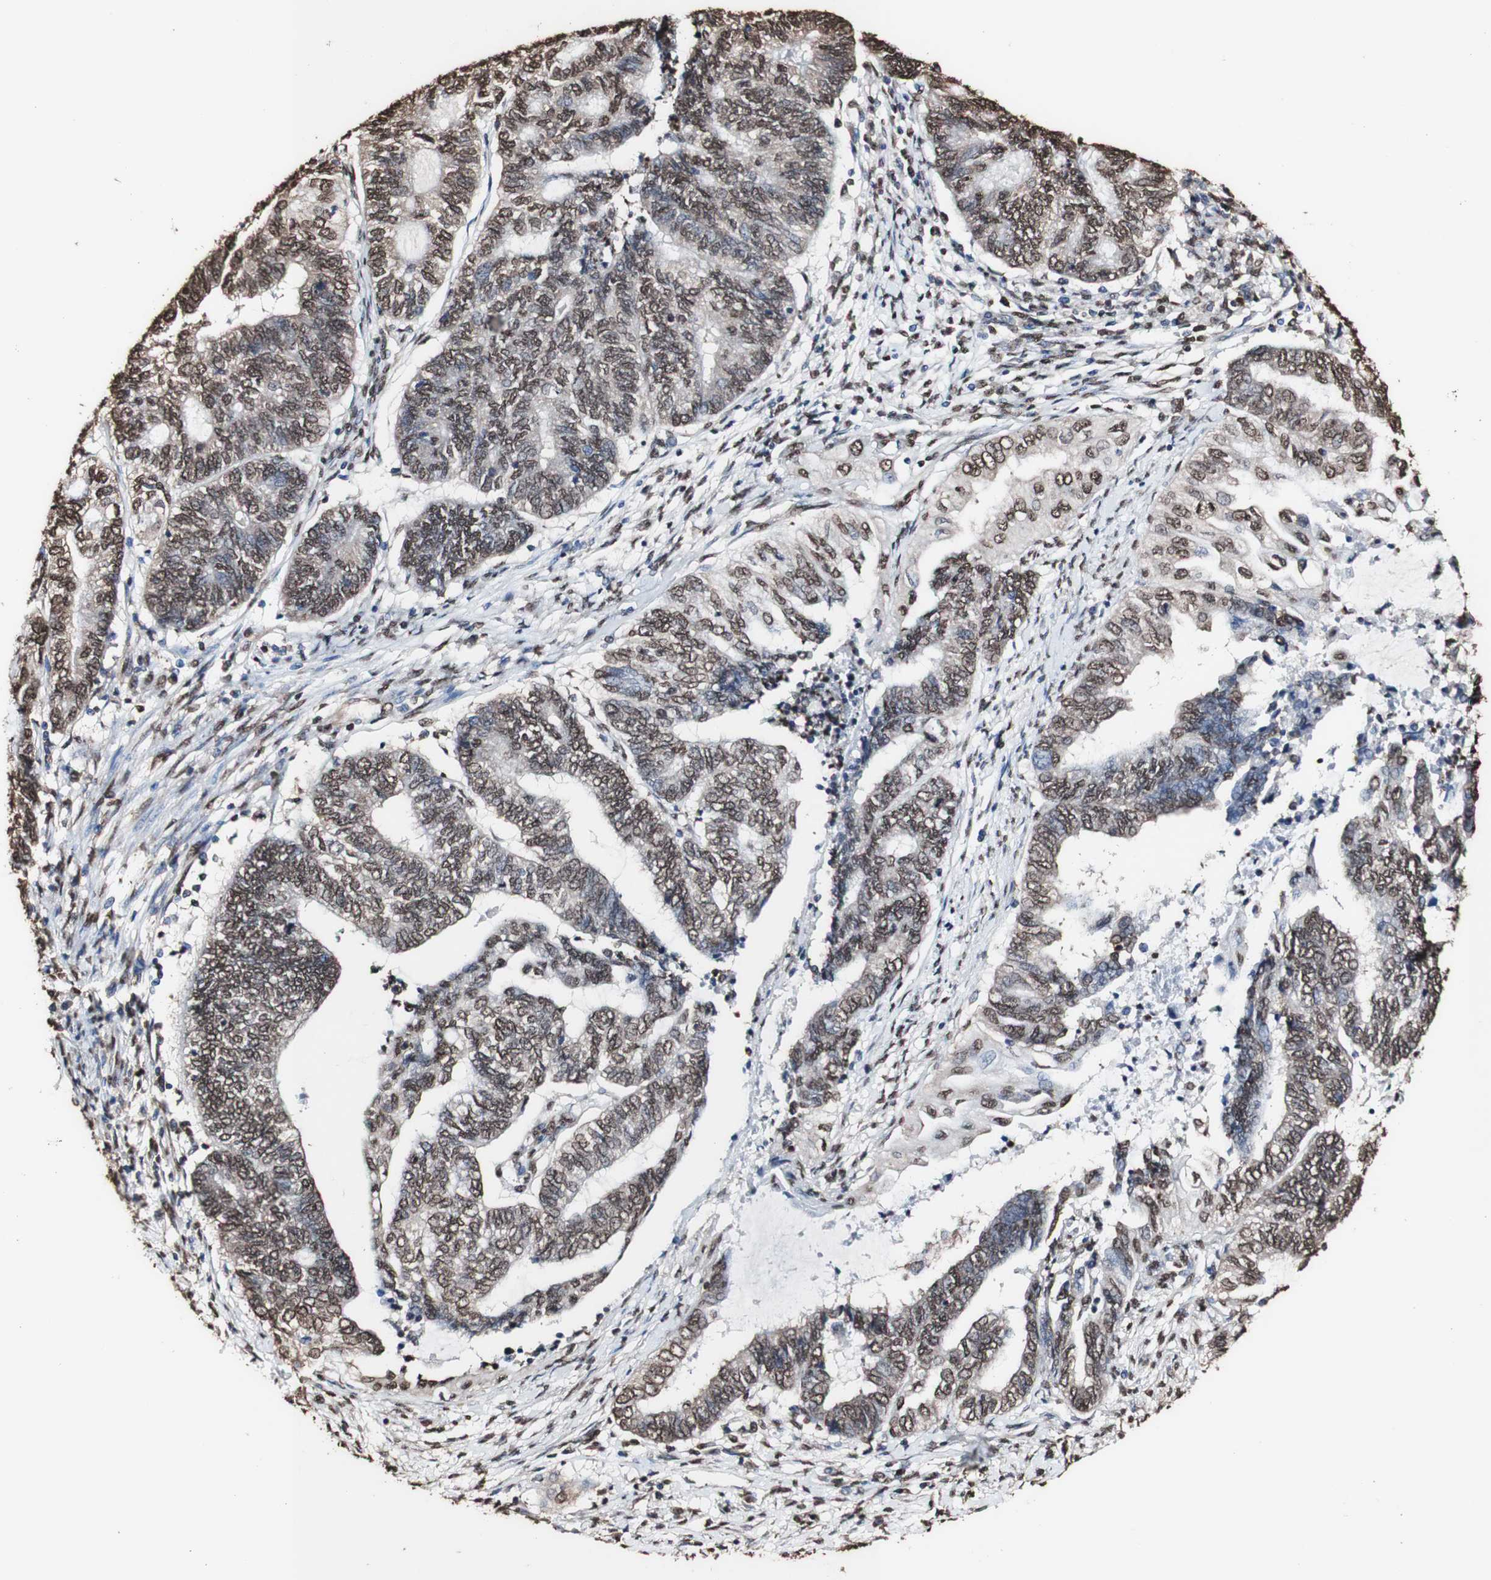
{"staining": {"intensity": "strong", "quantity": "25%-75%", "location": "cytoplasmic/membranous,nuclear"}, "tissue": "endometrial cancer", "cell_type": "Tumor cells", "image_type": "cancer", "snomed": [{"axis": "morphology", "description": "Adenocarcinoma, NOS"}, {"axis": "topography", "description": "Uterus"}, {"axis": "topography", "description": "Endometrium"}], "caption": "Protein expression analysis of human endometrial cancer (adenocarcinoma) reveals strong cytoplasmic/membranous and nuclear staining in about 25%-75% of tumor cells.", "gene": "PIDD1", "patient": {"sex": "female", "age": 70}}